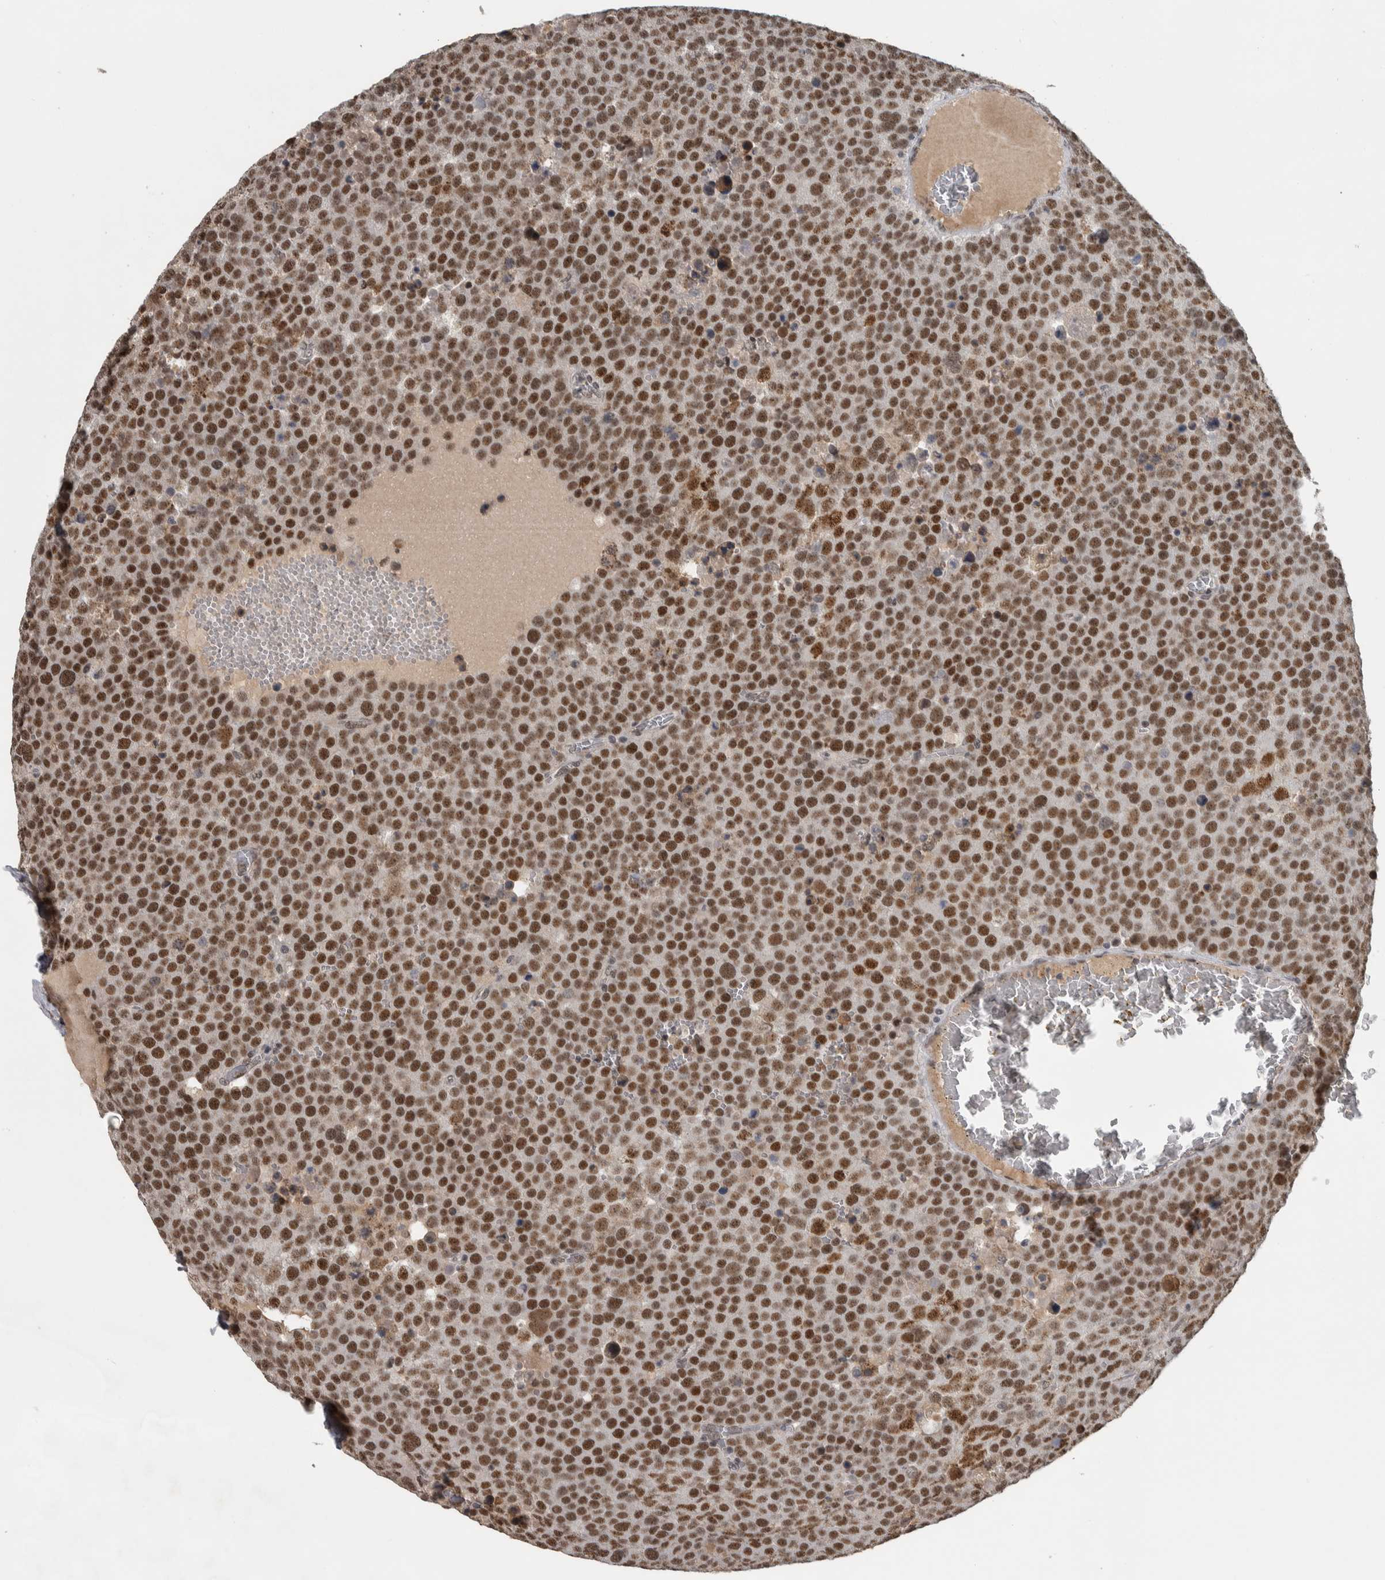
{"staining": {"intensity": "strong", "quantity": ">75%", "location": "nuclear"}, "tissue": "testis cancer", "cell_type": "Tumor cells", "image_type": "cancer", "snomed": [{"axis": "morphology", "description": "Seminoma, NOS"}, {"axis": "topography", "description": "Testis"}], "caption": "Testis cancer (seminoma) stained with immunohistochemistry exhibits strong nuclear staining in approximately >75% of tumor cells. Using DAB (brown) and hematoxylin (blue) stains, captured at high magnification using brightfield microscopy.", "gene": "DDX42", "patient": {"sex": "male", "age": 71}}